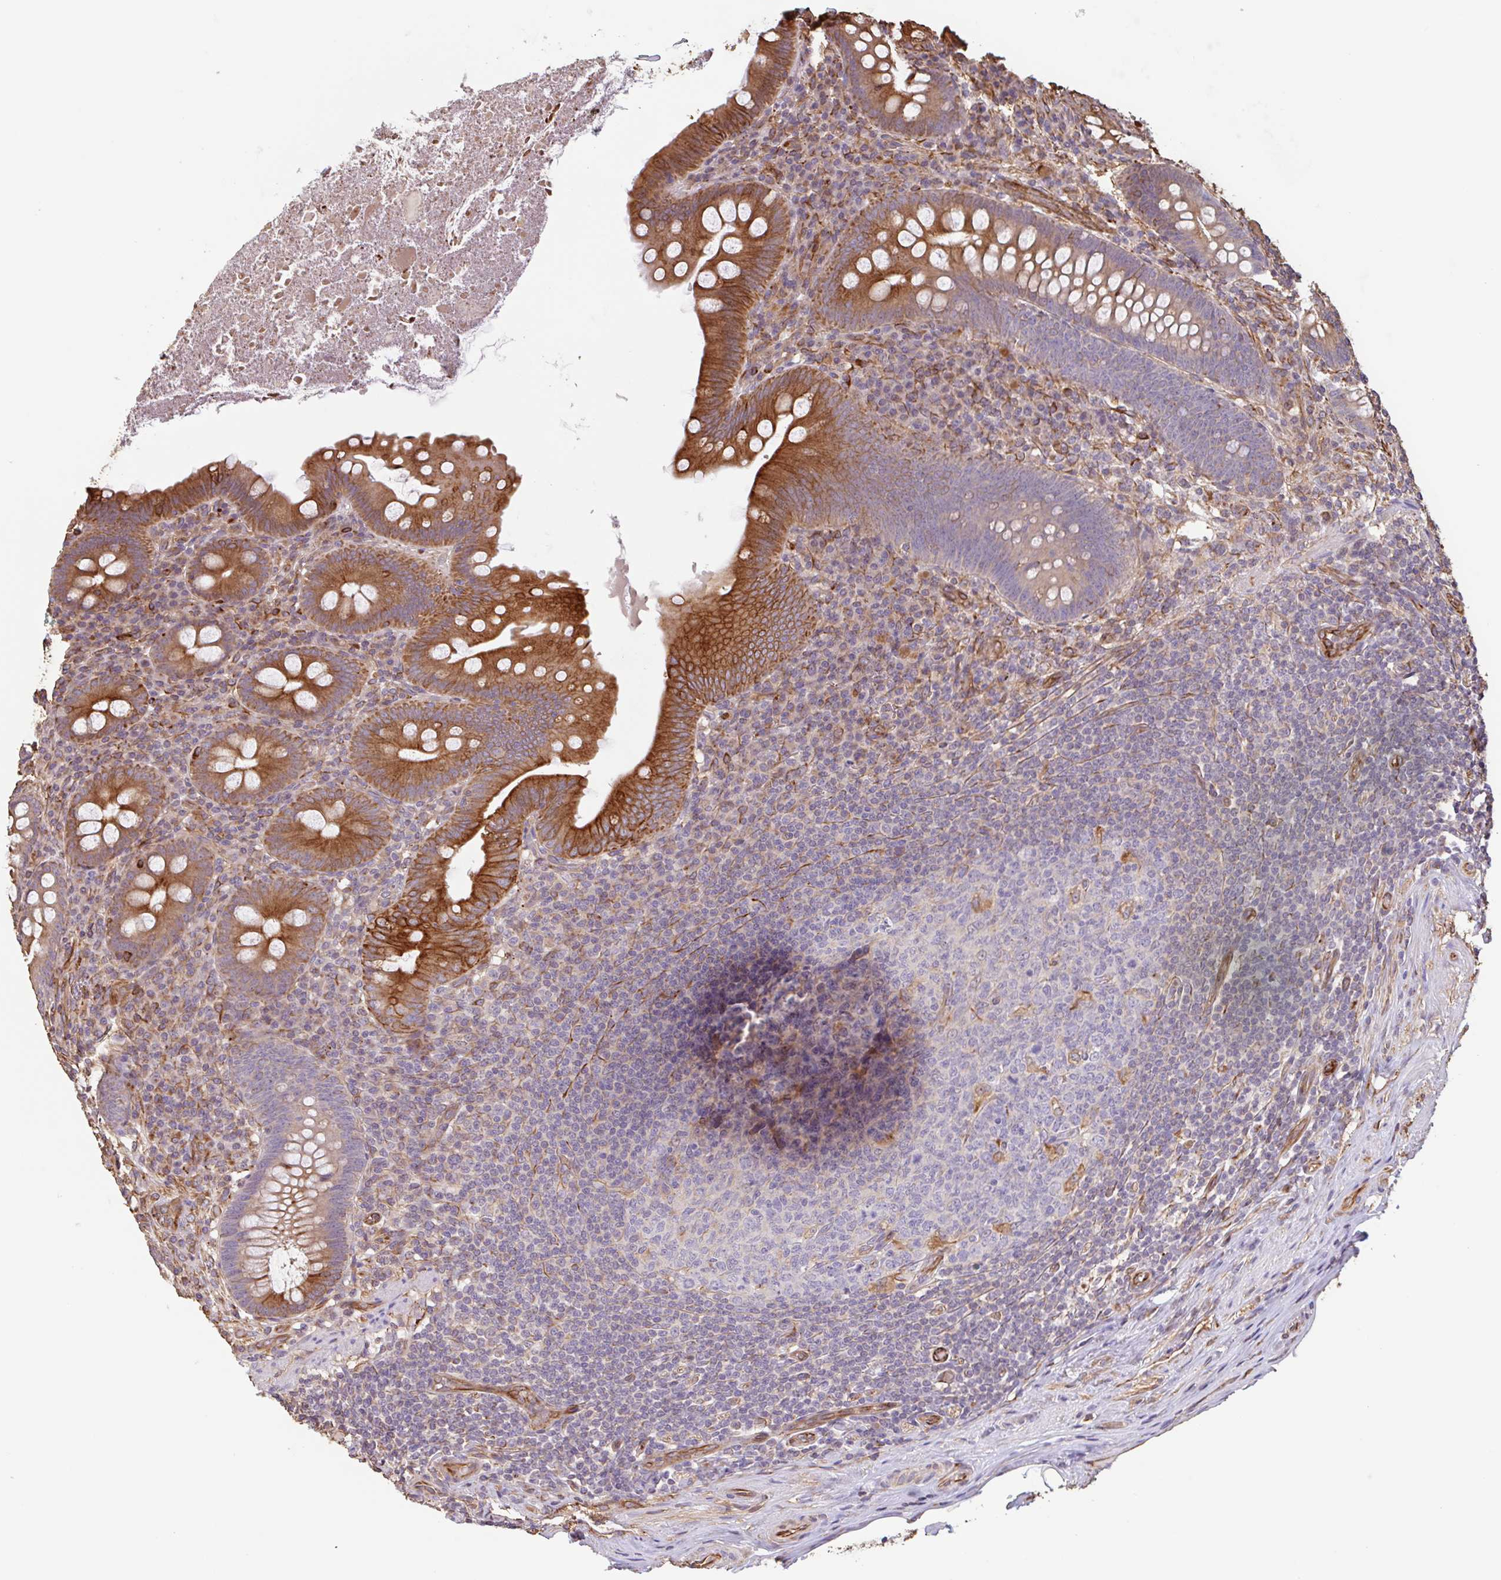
{"staining": {"intensity": "strong", "quantity": "25%-75%", "location": "cytoplasmic/membranous"}, "tissue": "appendix", "cell_type": "Glandular cells", "image_type": "normal", "snomed": [{"axis": "morphology", "description": "Normal tissue, NOS"}, {"axis": "topography", "description": "Appendix"}], "caption": "Protein expression analysis of normal appendix reveals strong cytoplasmic/membranous staining in approximately 25%-75% of glandular cells.", "gene": "ZNF790", "patient": {"sex": "male", "age": 71}}